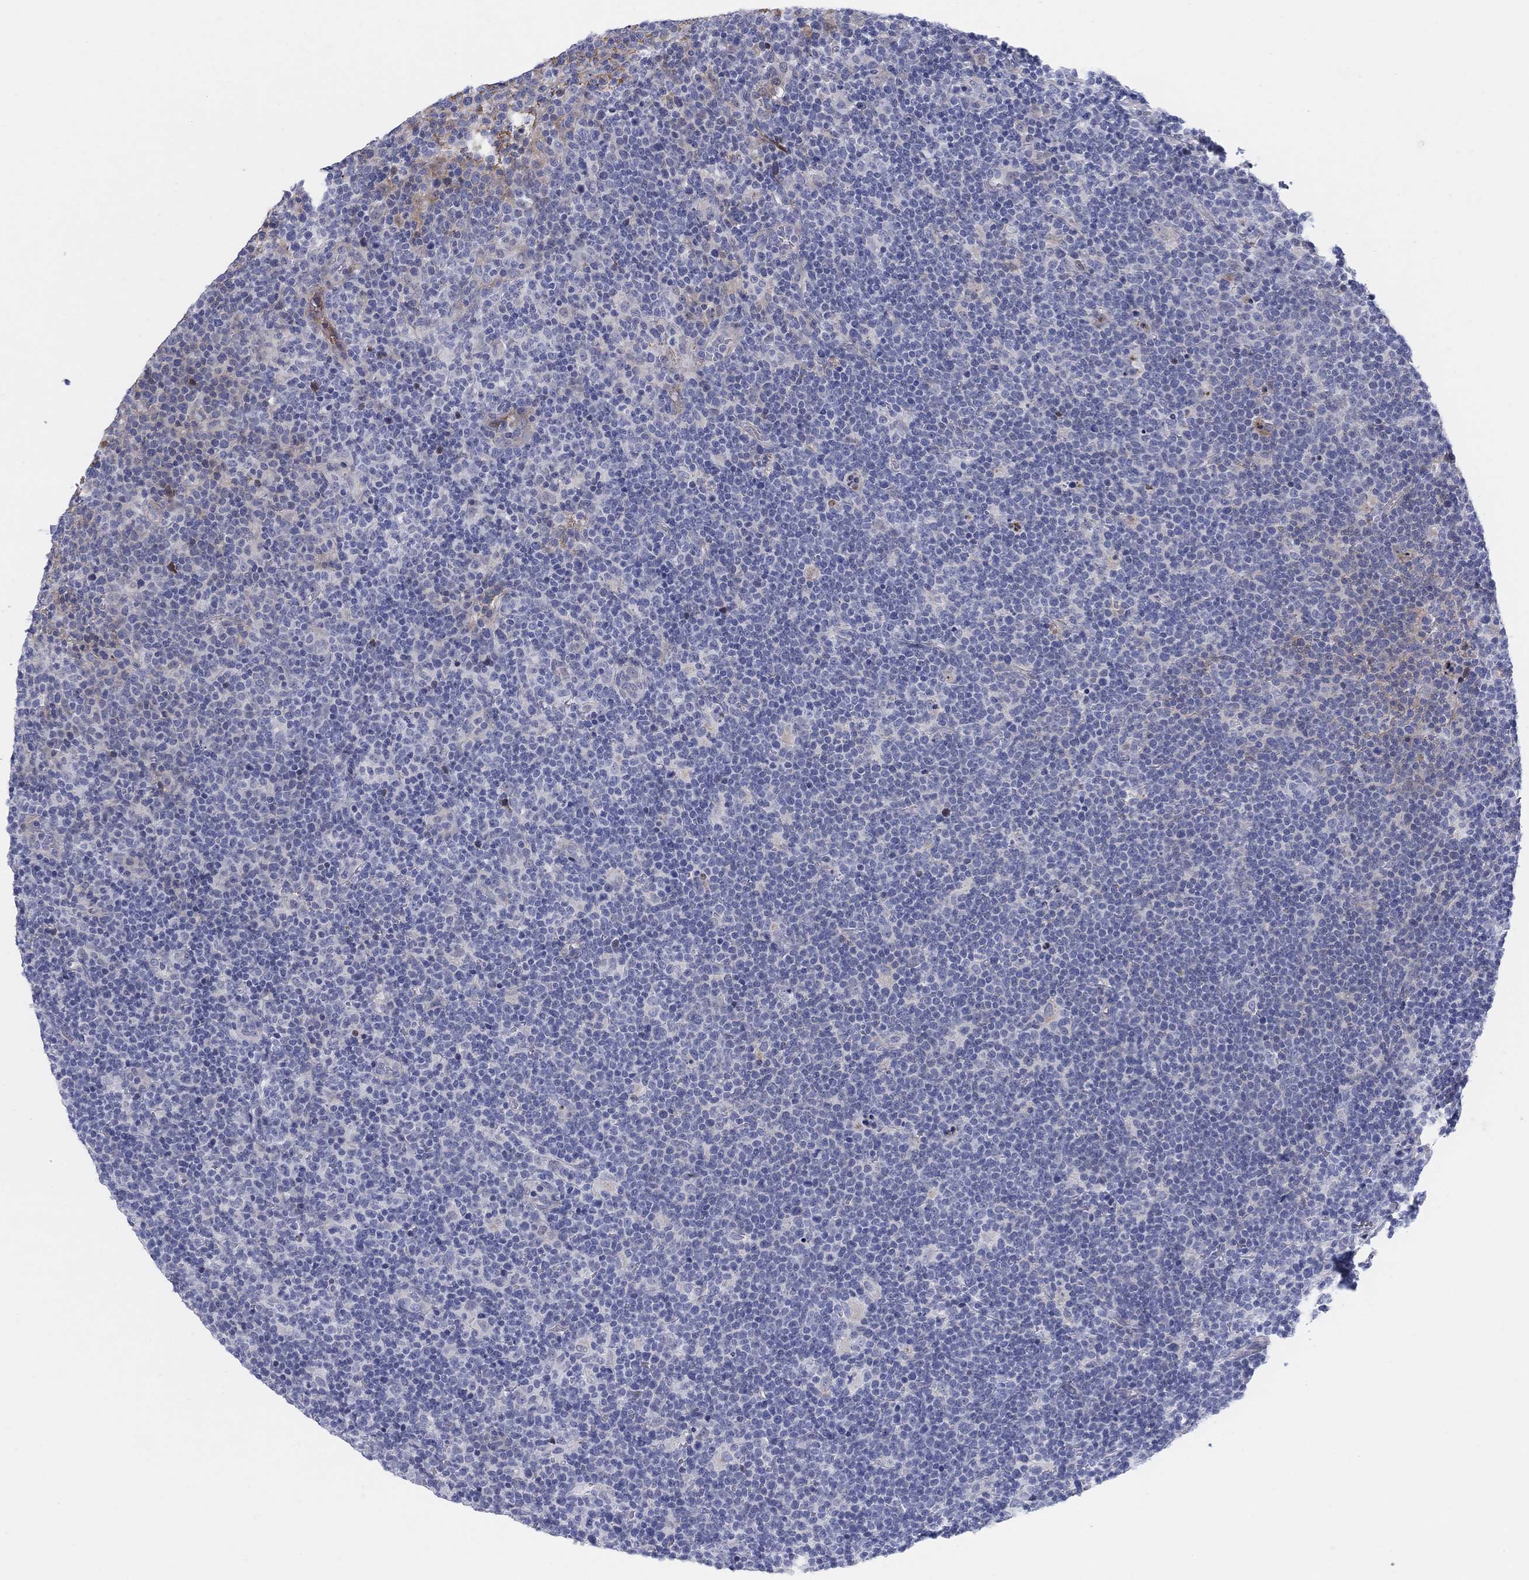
{"staining": {"intensity": "negative", "quantity": "none", "location": "none"}, "tissue": "lymphoma", "cell_type": "Tumor cells", "image_type": "cancer", "snomed": [{"axis": "morphology", "description": "Malignant lymphoma, non-Hodgkin's type, High grade"}, {"axis": "topography", "description": "Lymph node"}], "caption": "DAB (3,3'-diaminobenzidine) immunohistochemical staining of lymphoma reveals no significant positivity in tumor cells.", "gene": "HEATR4", "patient": {"sex": "male", "age": 61}}